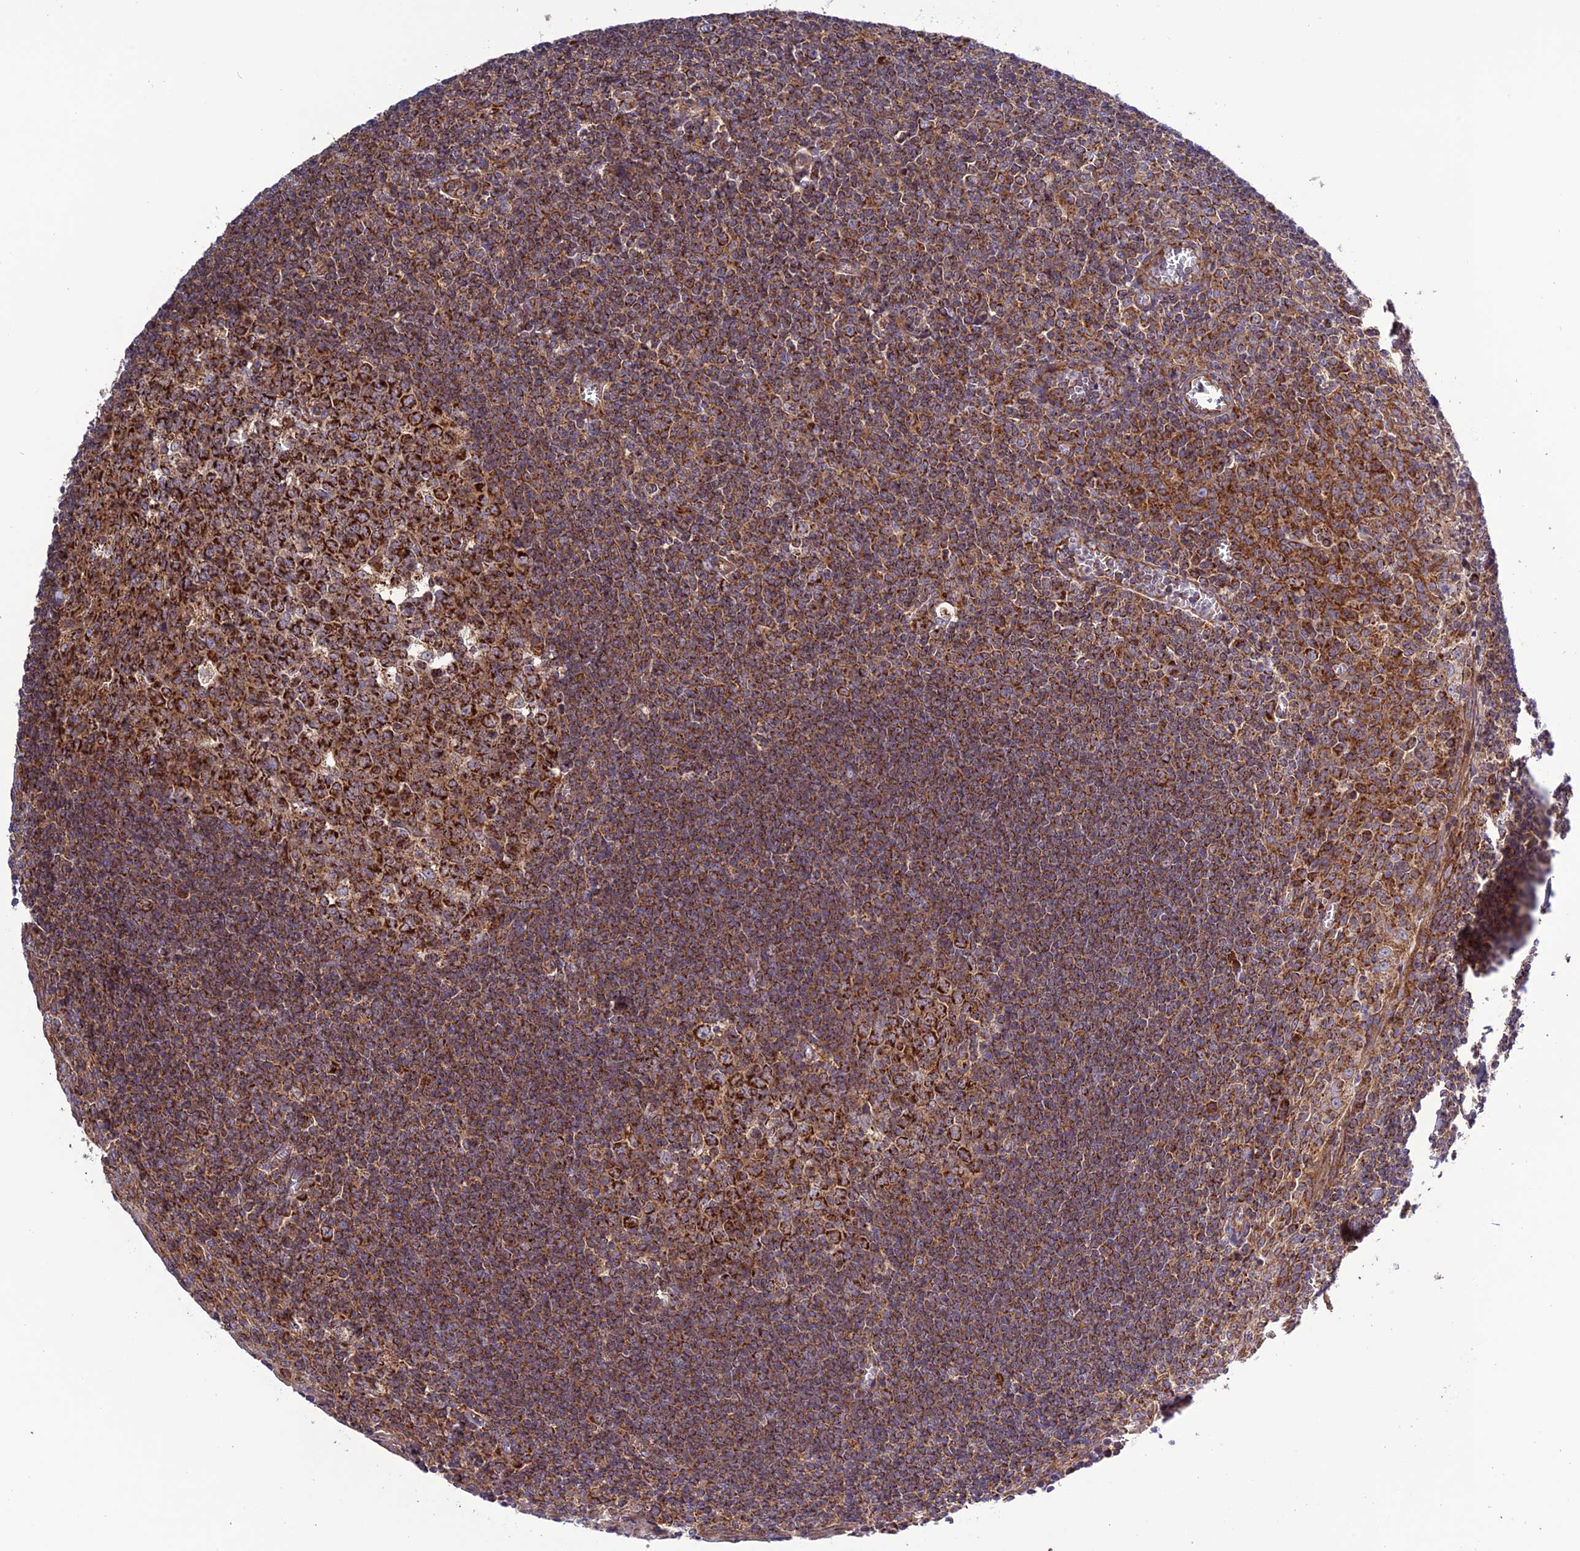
{"staining": {"intensity": "strong", "quantity": ">75%", "location": "cytoplasmic/membranous"}, "tissue": "tonsil", "cell_type": "Germinal center cells", "image_type": "normal", "snomed": [{"axis": "morphology", "description": "Normal tissue, NOS"}, {"axis": "topography", "description": "Tonsil"}], "caption": "A high-resolution photomicrograph shows IHC staining of normal tonsil, which shows strong cytoplasmic/membranous staining in about >75% of germinal center cells.", "gene": "MRPS9", "patient": {"sex": "male", "age": 27}}